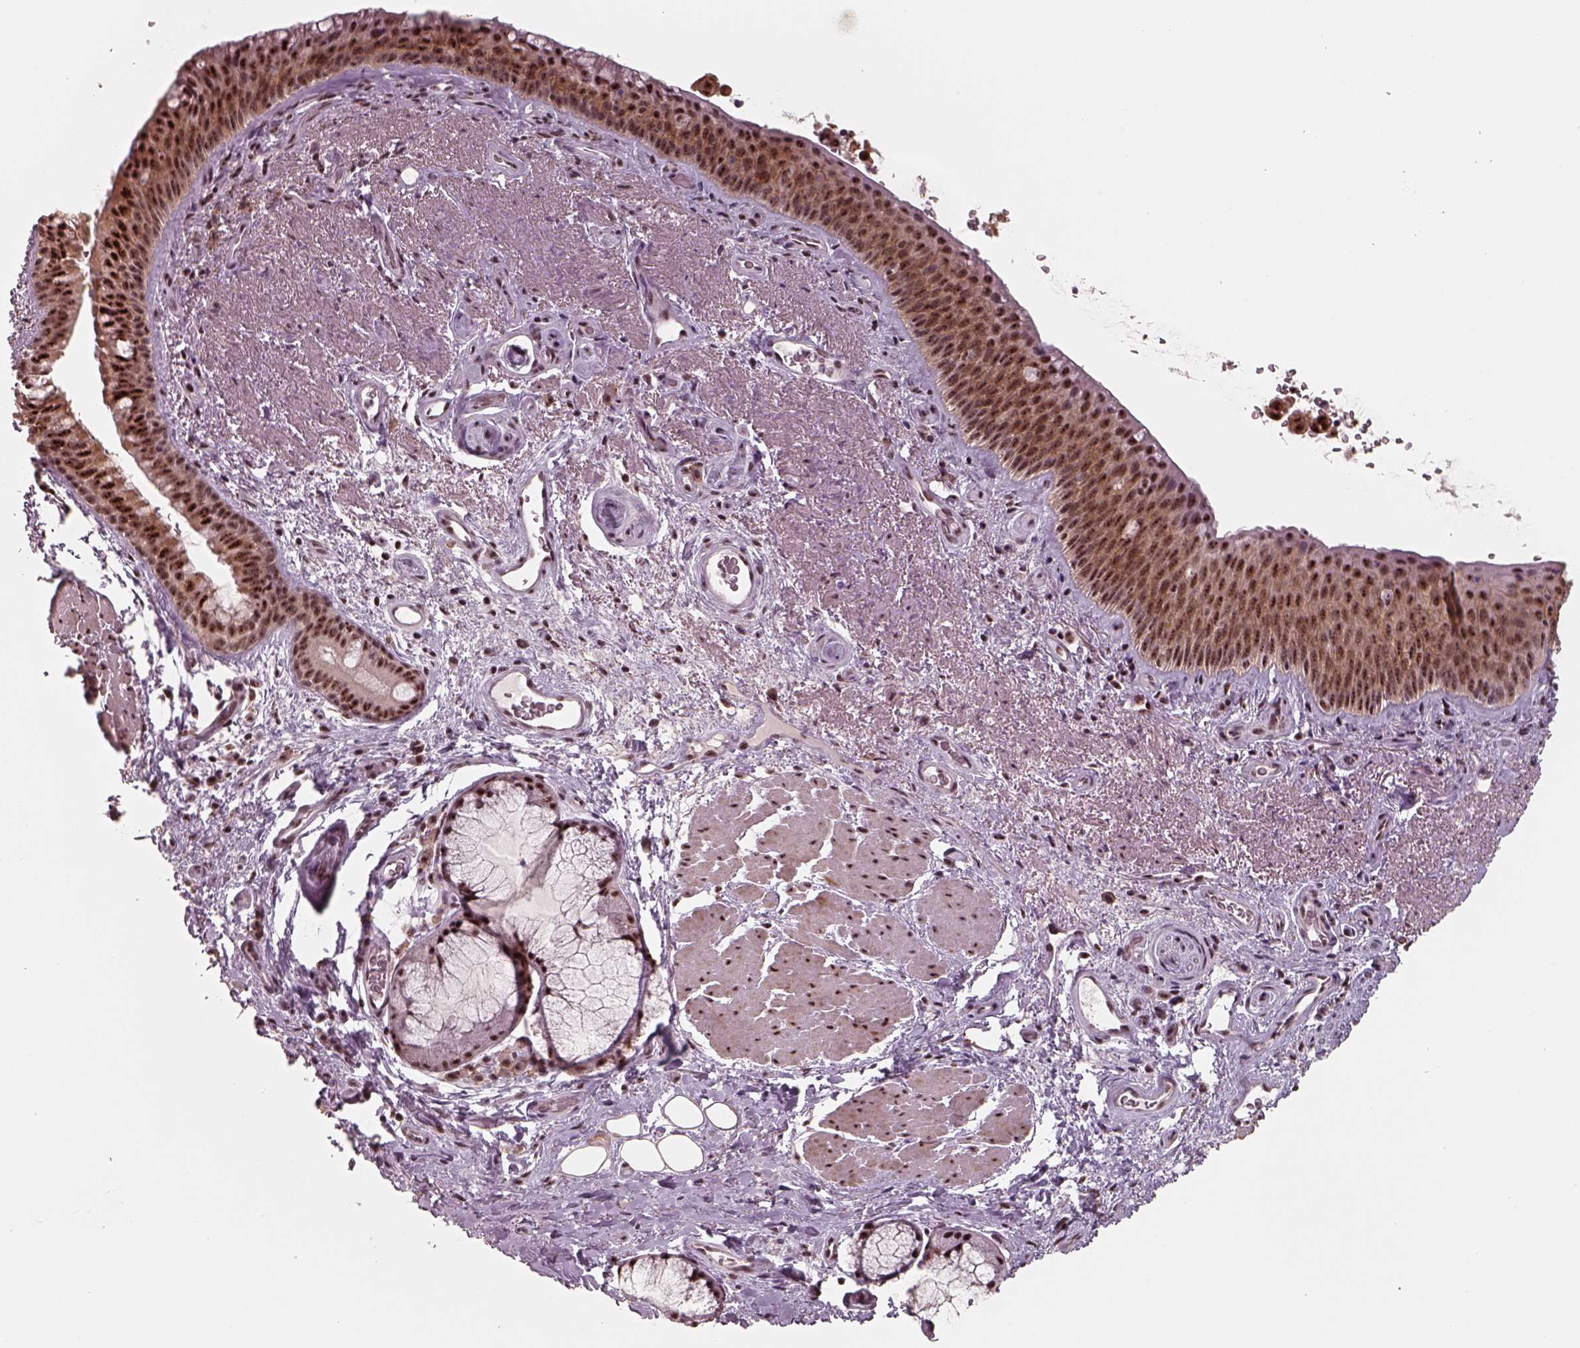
{"staining": {"intensity": "strong", "quantity": ">75%", "location": "nuclear"}, "tissue": "bronchus", "cell_type": "Respiratory epithelial cells", "image_type": "normal", "snomed": [{"axis": "morphology", "description": "Normal tissue, NOS"}, {"axis": "topography", "description": "Bronchus"}], "caption": "A brown stain highlights strong nuclear positivity of a protein in respiratory epithelial cells of benign bronchus.", "gene": "ATXN7L3", "patient": {"sex": "male", "age": 48}}